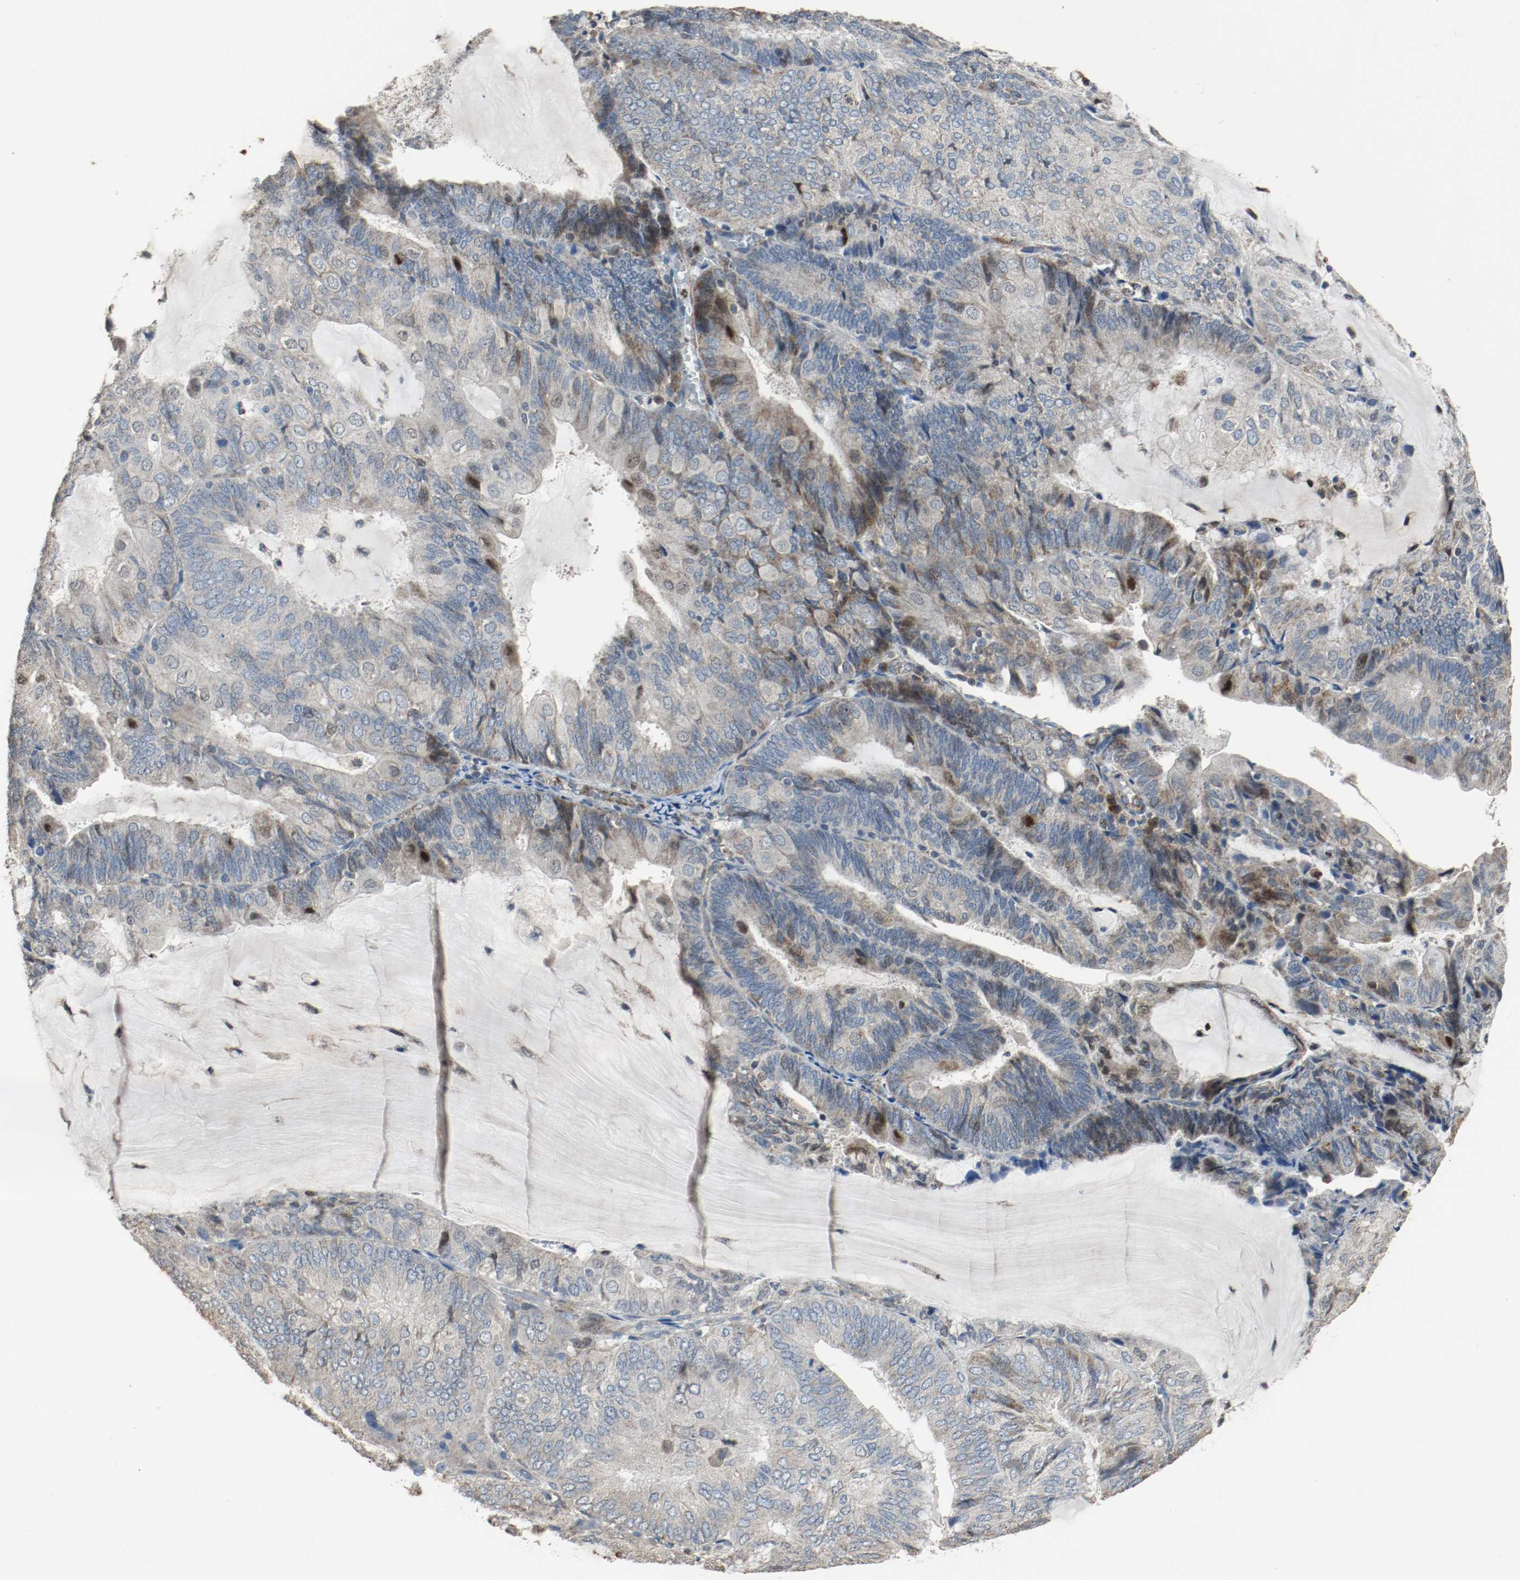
{"staining": {"intensity": "moderate", "quantity": ">75%", "location": "cytoplasmic/membranous,nuclear"}, "tissue": "endometrial cancer", "cell_type": "Tumor cells", "image_type": "cancer", "snomed": [{"axis": "morphology", "description": "Adenocarcinoma, NOS"}, {"axis": "topography", "description": "Endometrium"}], "caption": "Adenocarcinoma (endometrial) stained with immunohistochemistry (IHC) demonstrates moderate cytoplasmic/membranous and nuclear expression in approximately >75% of tumor cells. (DAB (3,3'-diaminobenzidine) = brown stain, brightfield microscopy at high magnification).", "gene": "ALDH4A1", "patient": {"sex": "female", "age": 81}}